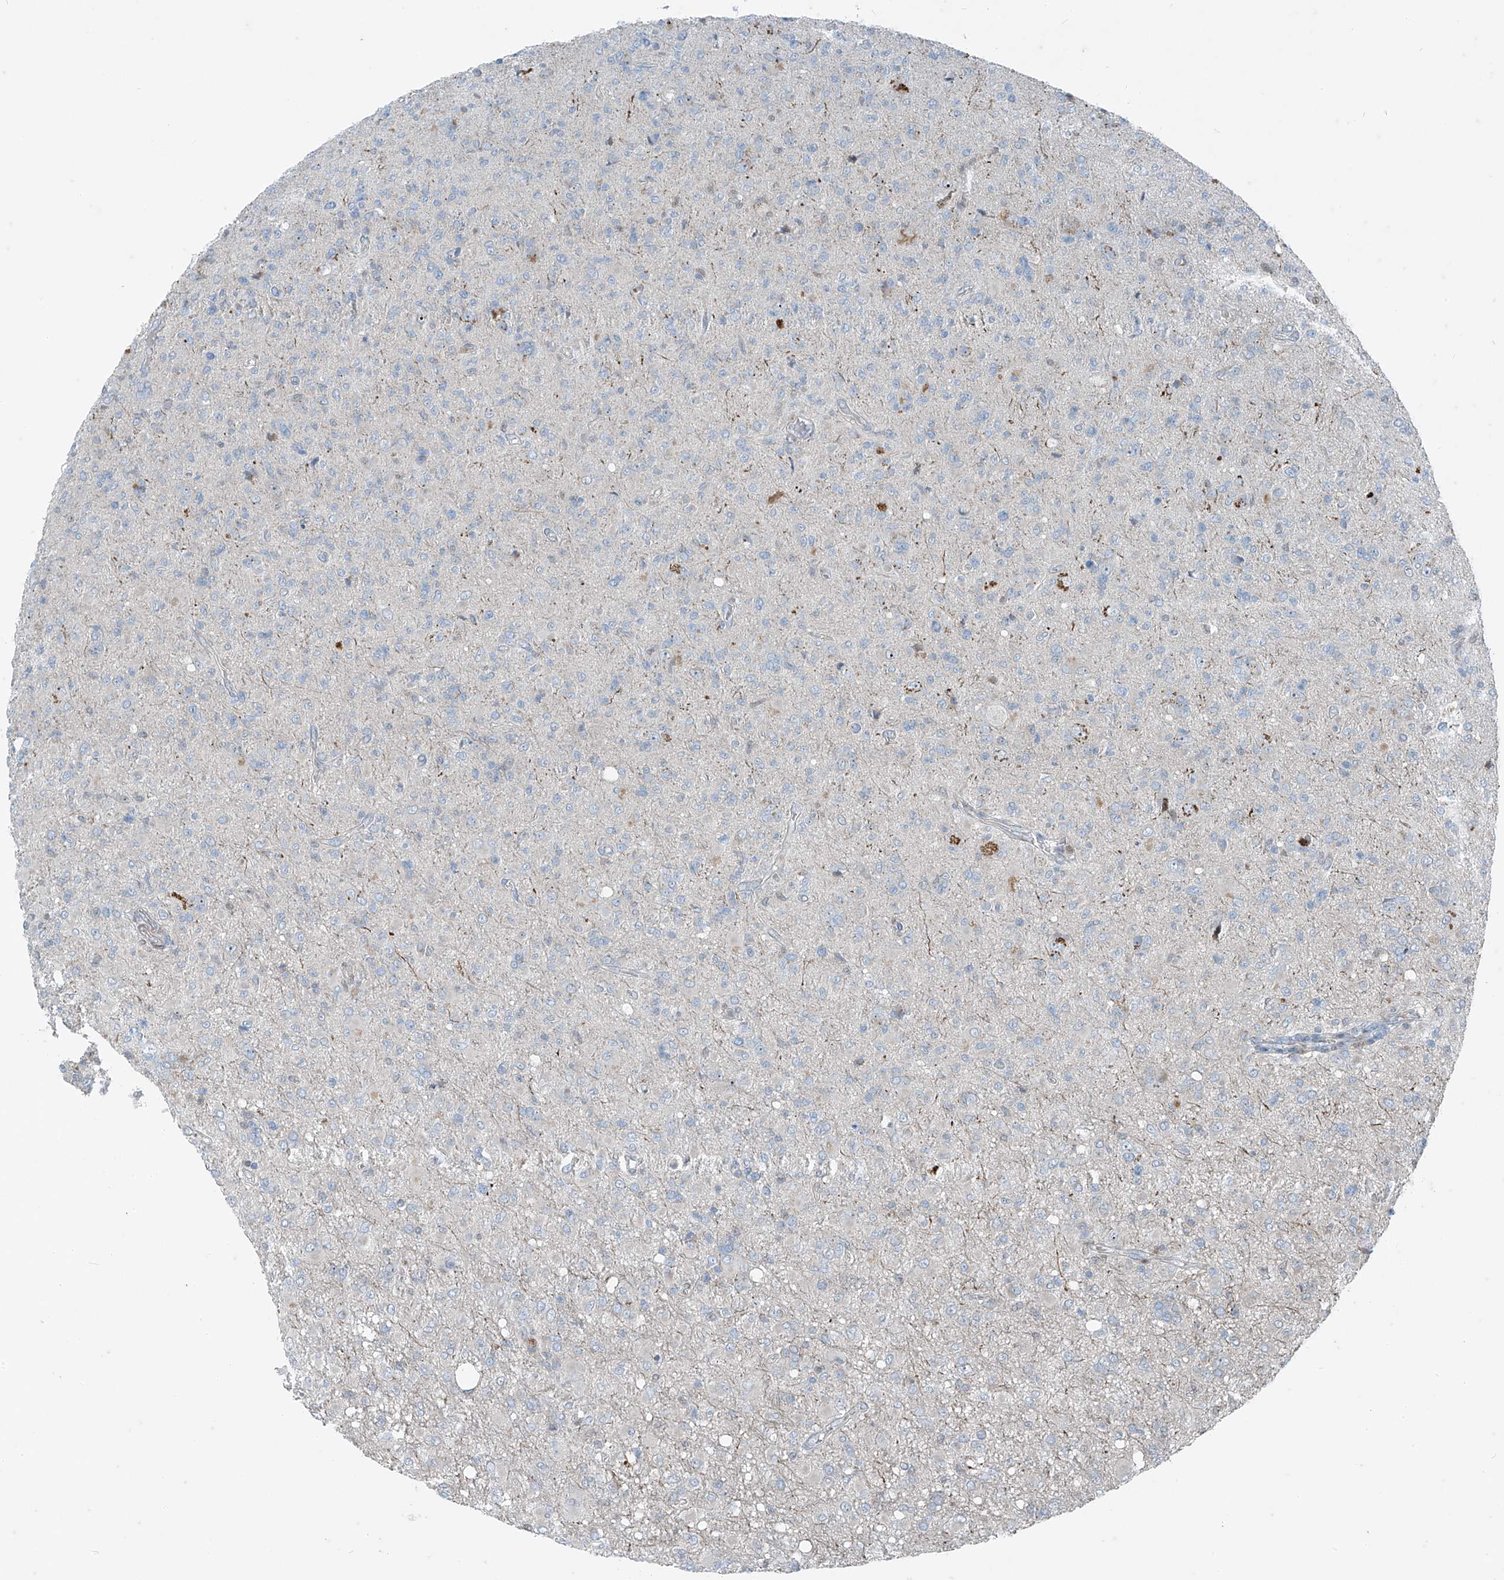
{"staining": {"intensity": "negative", "quantity": "none", "location": "none"}, "tissue": "glioma", "cell_type": "Tumor cells", "image_type": "cancer", "snomed": [{"axis": "morphology", "description": "Glioma, malignant, High grade"}, {"axis": "topography", "description": "Brain"}], "caption": "DAB (3,3'-diaminobenzidine) immunohistochemical staining of human glioma reveals no significant staining in tumor cells.", "gene": "PPCS", "patient": {"sex": "female", "age": 57}}